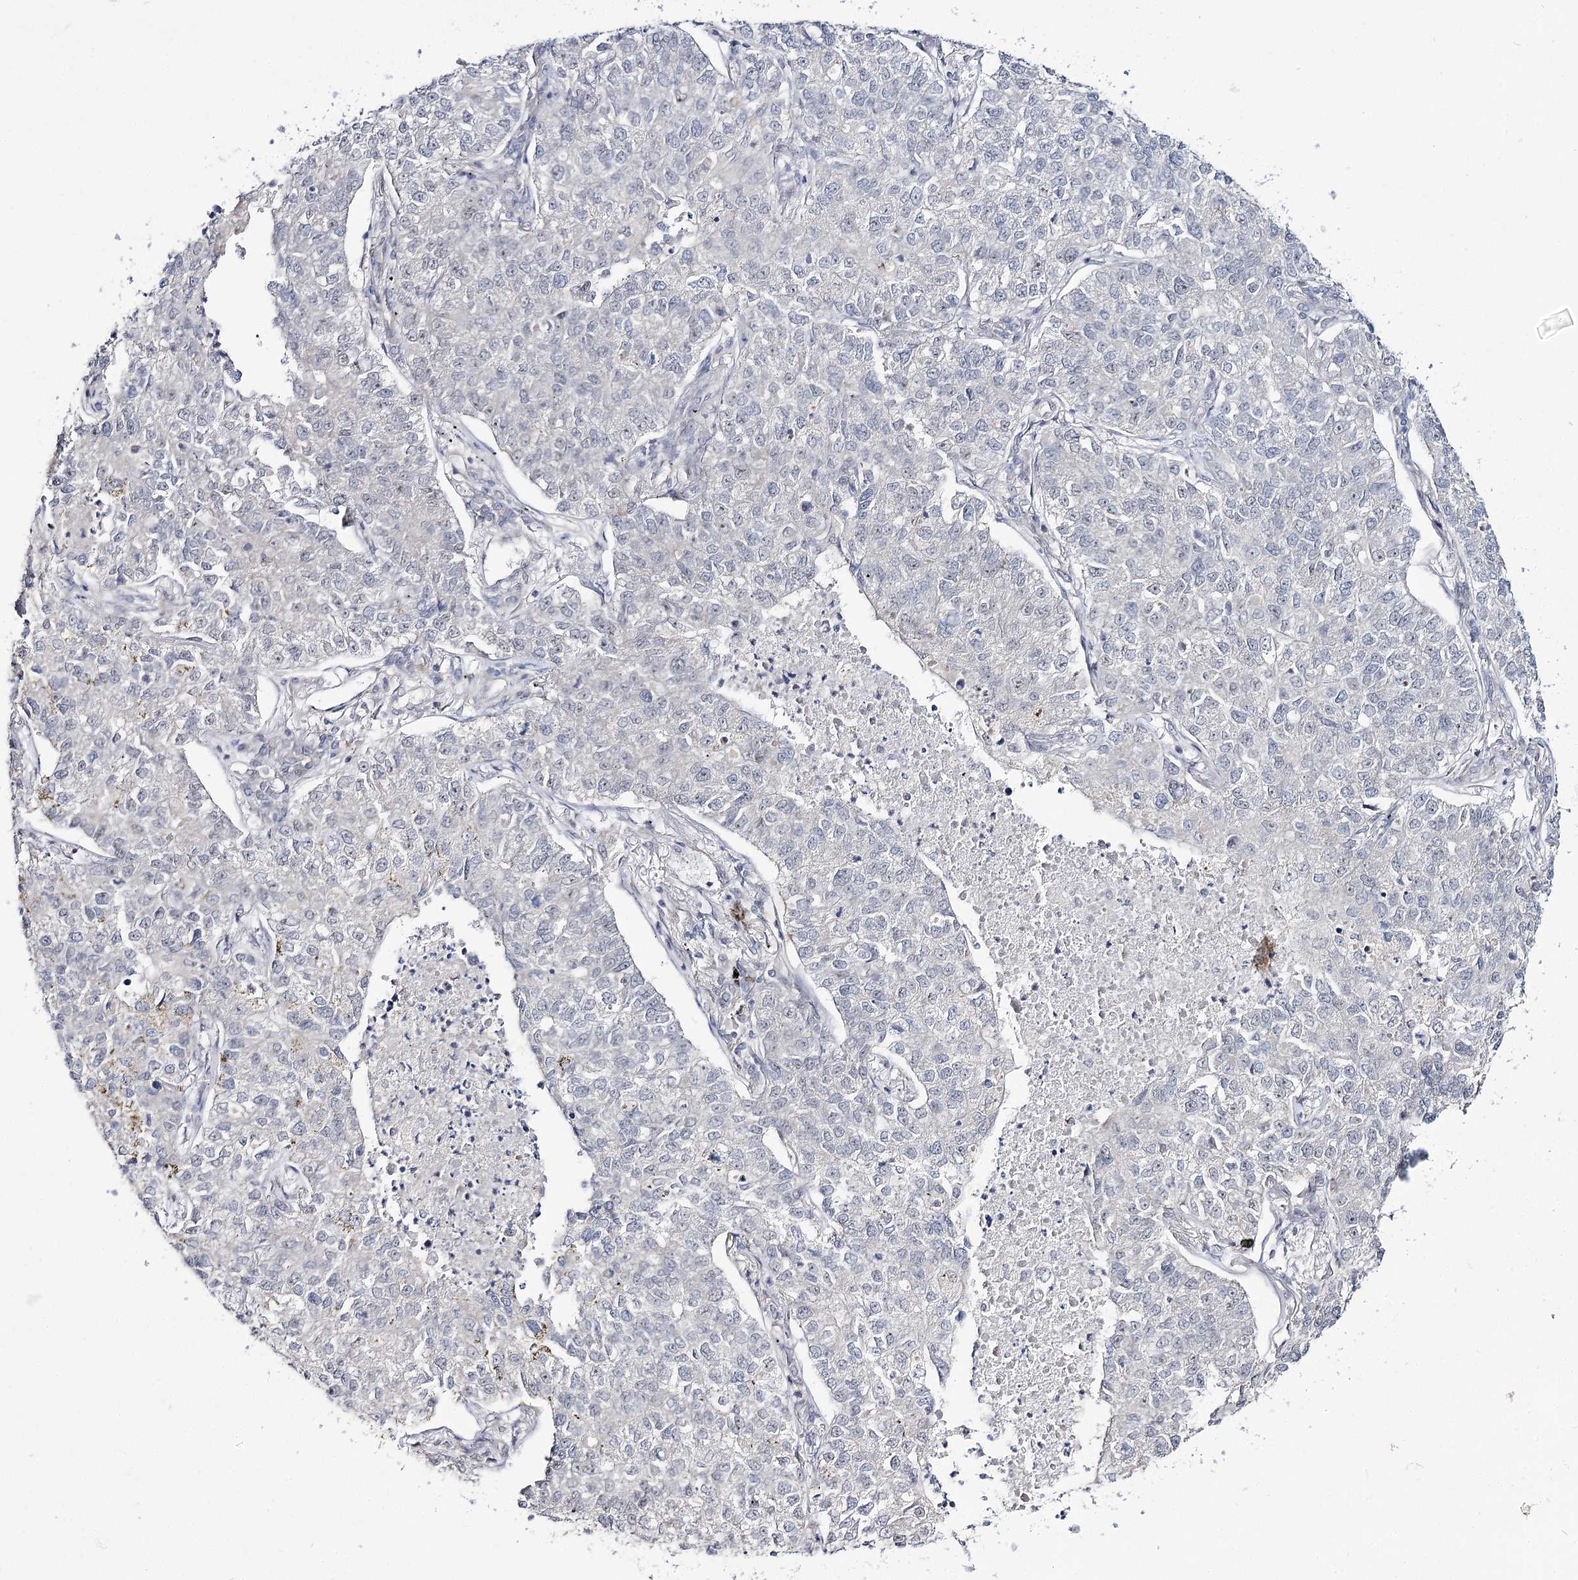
{"staining": {"intensity": "negative", "quantity": "none", "location": "none"}, "tissue": "lung cancer", "cell_type": "Tumor cells", "image_type": "cancer", "snomed": [{"axis": "morphology", "description": "Adenocarcinoma, NOS"}, {"axis": "topography", "description": "Lung"}], "caption": "Tumor cells are negative for brown protein staining in lung cancer. (Stains: DAB immunohistochemistry with hematoxylin counter stain, Microscopy: brightfield microscopy at high magnification).", "gene": "RRP9", "patient": {"sex": "male", "age": 49}}